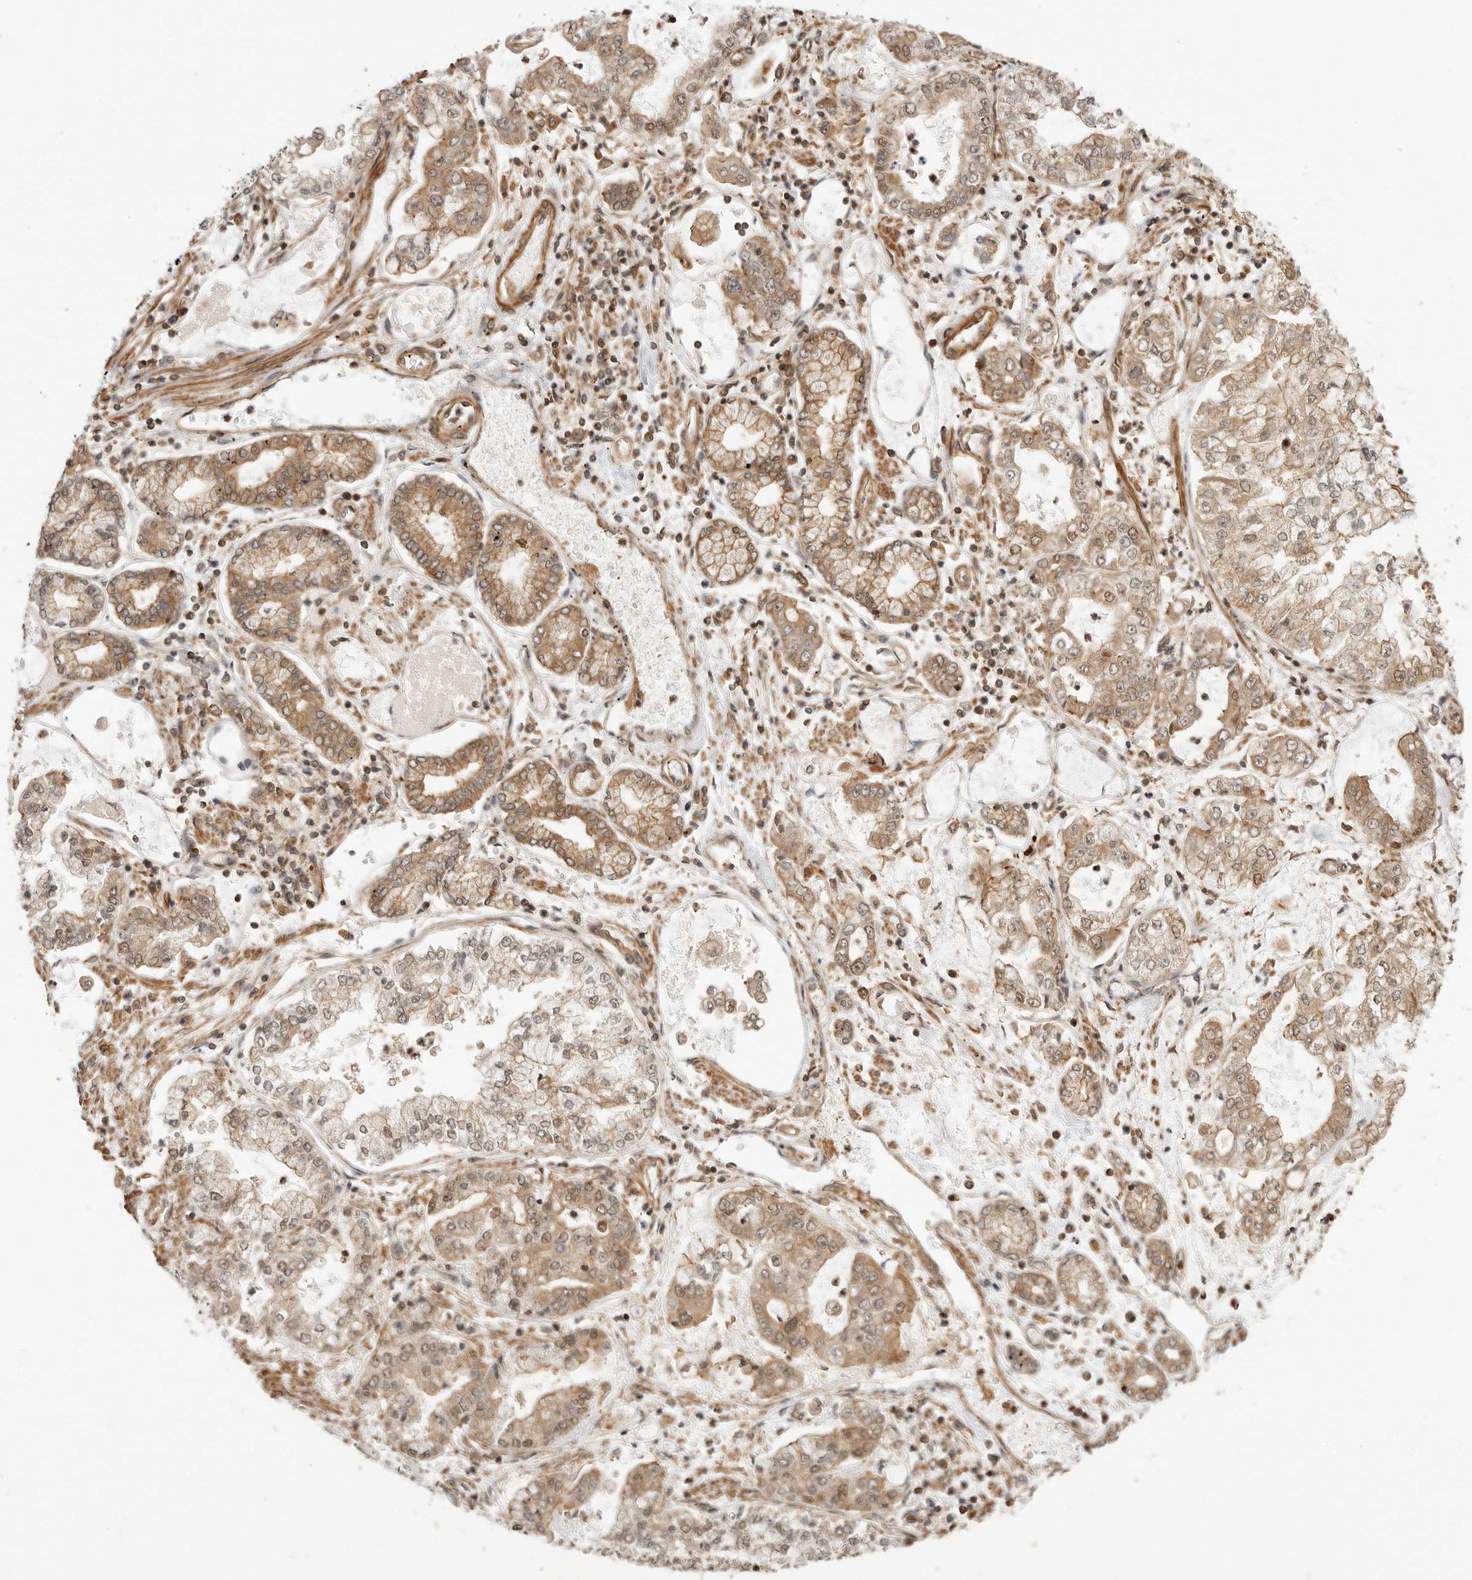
{"staining": {"intensity": "moderate", "quantity": ">75%", "location": "cytoplasmic/membranous"}, "tissue": "stomach cancer", "cell_type": "Tumor cells", "image_type": "cancer", "snomed": [{"axis": "morphology", "description": "Adenocarcinoma, NOS"}, {"axis": "topography", "description": "Stomach"}], "caption": "Immunohistochemistry (IHC) image of neoplastic tissue: stomach adenocarcinoma stained using immunohistochemistry exhibits medium levels of moderate protein expression localized specifically in the cytoplasmic/membranous of tumor cells, appearing as a cytoplasmic/membranous brown color.", "gene": "ERN1", "patient": {"sex": "male", "age": 76}}